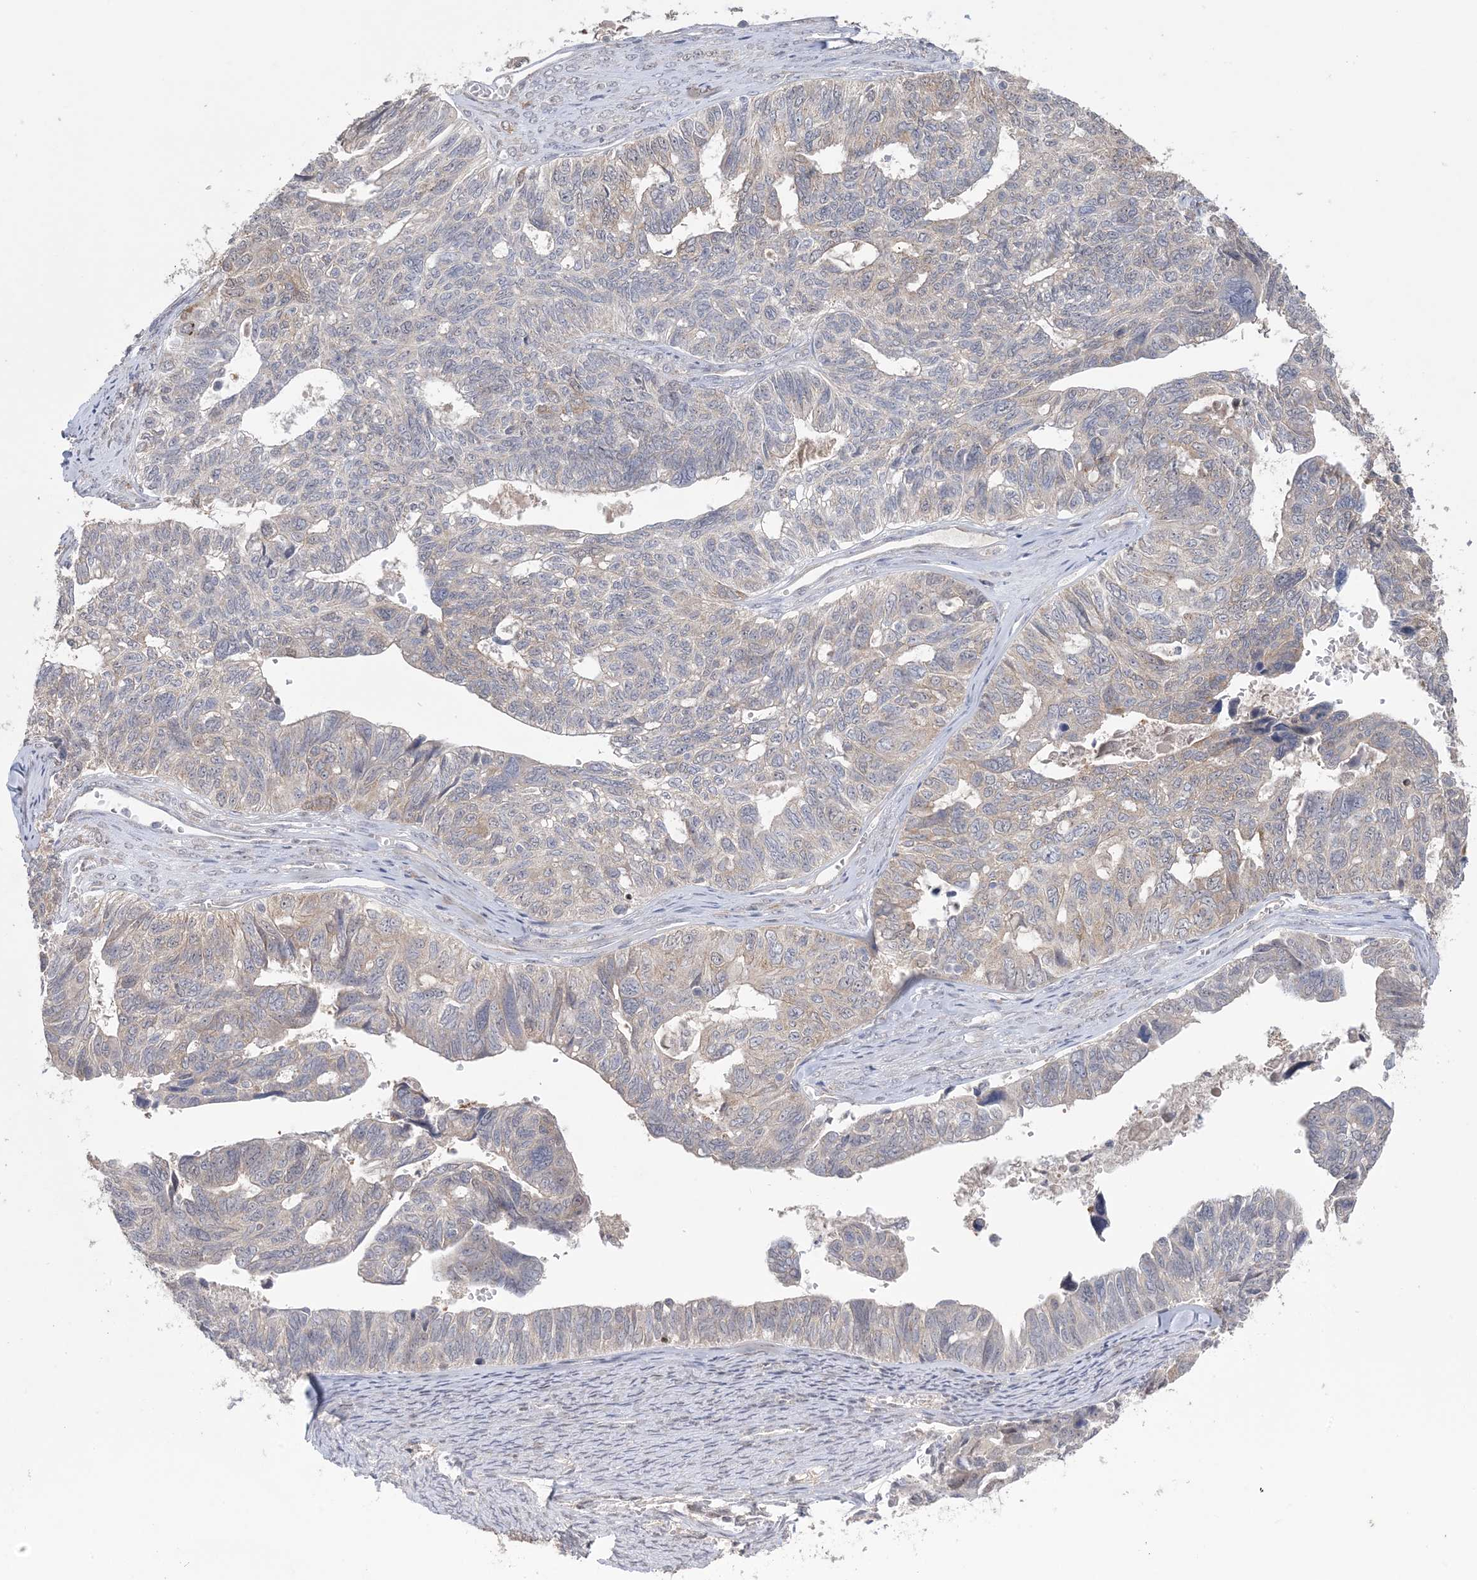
{"staining": {"intensity": "weak", "quantity": "<25%", "location": "cytoplasmic/membranous"}, "tissue": "ovarian cancer", "cell_type": "Tumor cells", "image_type": "cancer", "snomed": [{"axis": "morphology", "description": "Cystadenocarcinoma, serous, NOS"}, {"axis": "topography", "description": "Ovary"}], "caption": "This is an immunohistochemistry (IHC) histopathology image of human ovarian serous cystadenocarcinoma. There is no expression in tumor cells.", "gene": "XRN1", "patient": {"sex": "female", "age": 79}}